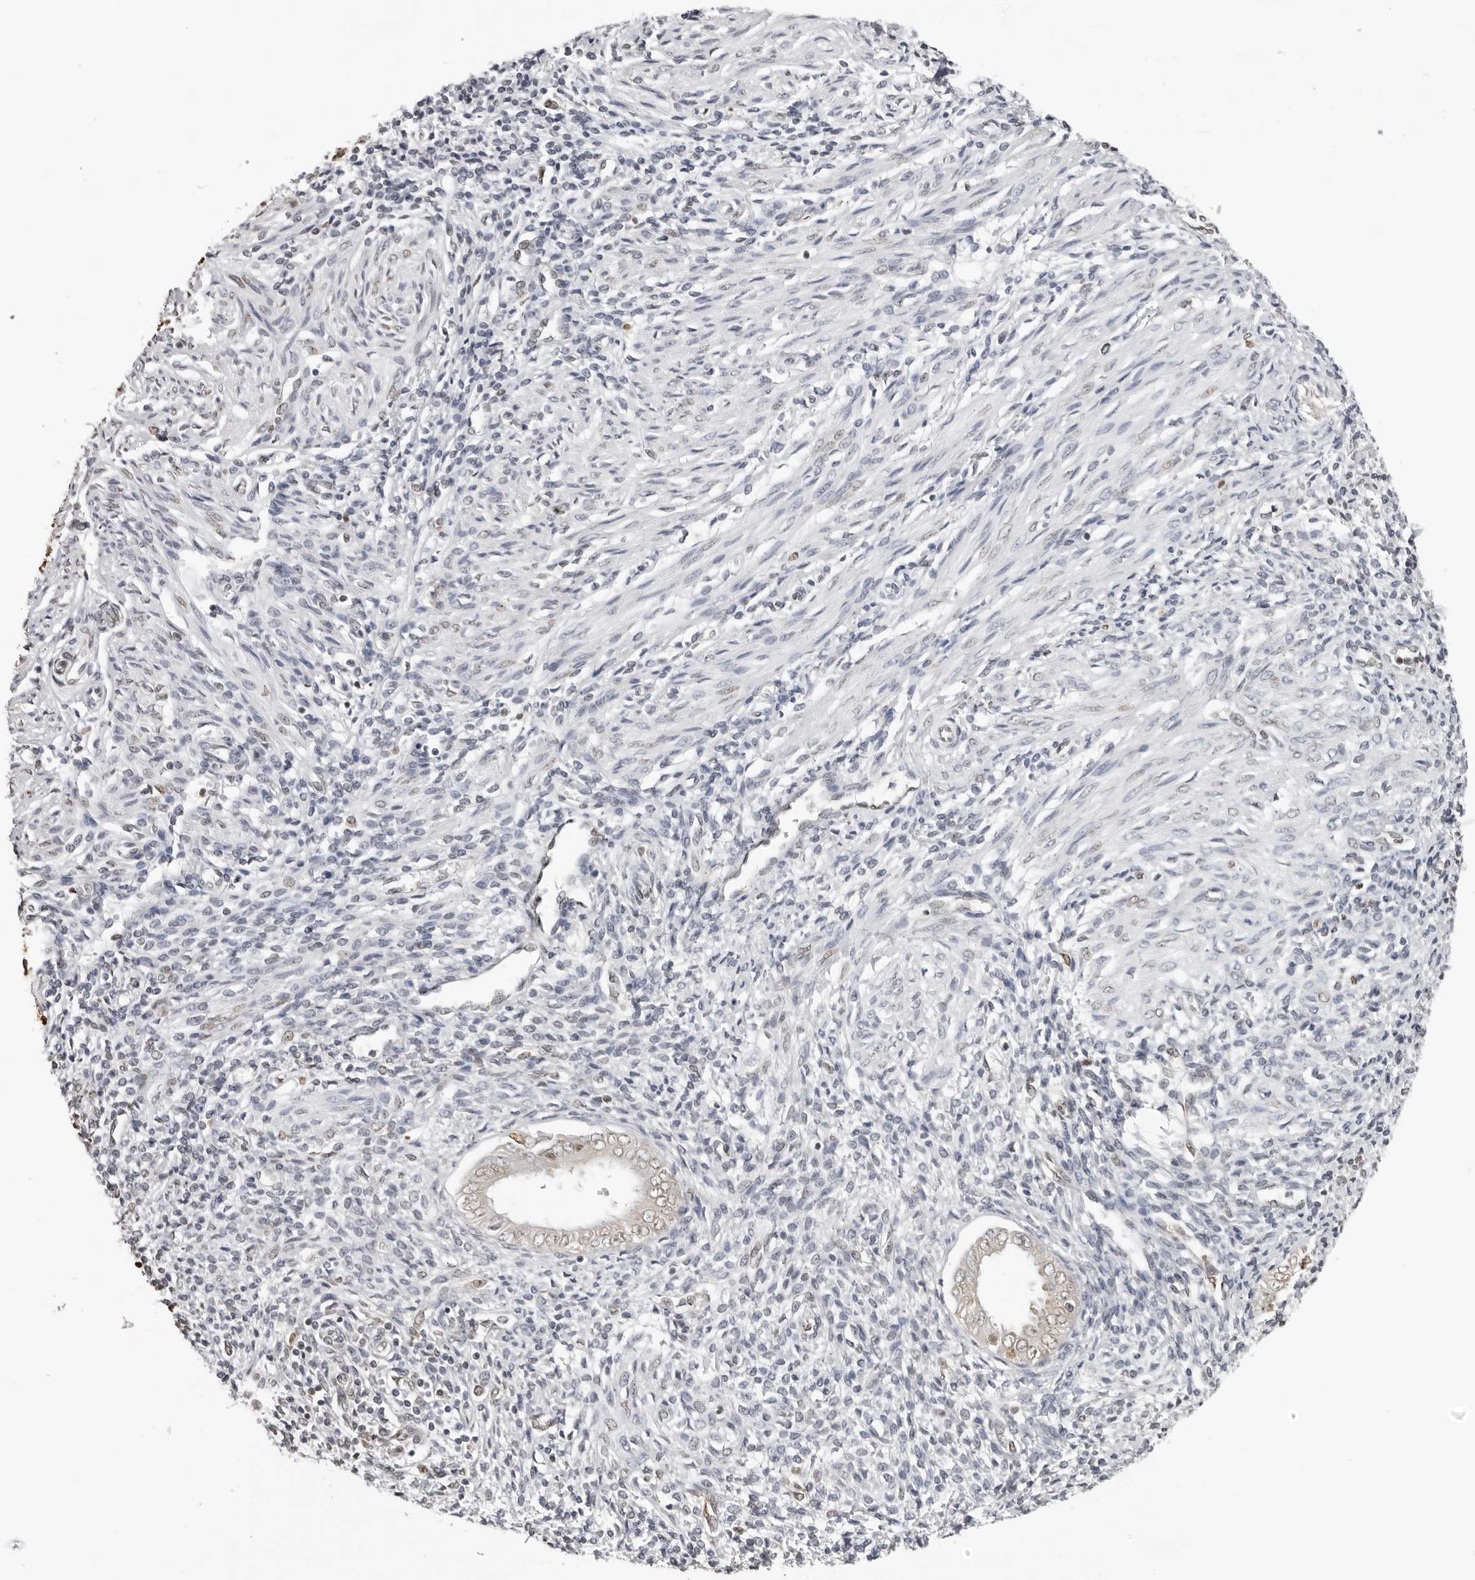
{"staining": {"intensity": "negative", "quantity": "none", "location": "none"}, "tissue": "endometrium", "cell_type": "Cells in endometrial stroma", "image_type": "normal", "snomed": [{"axis": "morphology", "description": "Normal tissue, NOS"}, {"axis": "topography", "description": "Endometrium"}], "caption": "Immunohistochemistry (IHC) histopathology image of normal human endometrium stained for a protein (brown), which reveals no expression in cells in endometrial stroma. (Stains: DAB (3,3'-diaminobenzidine) immunohistochemistry with hematoxylin counter stain, Microscopy: brightfield microscopy at high magnification).", "gene": "CASP7", "patient": {"sex": "female", "age": 66}}